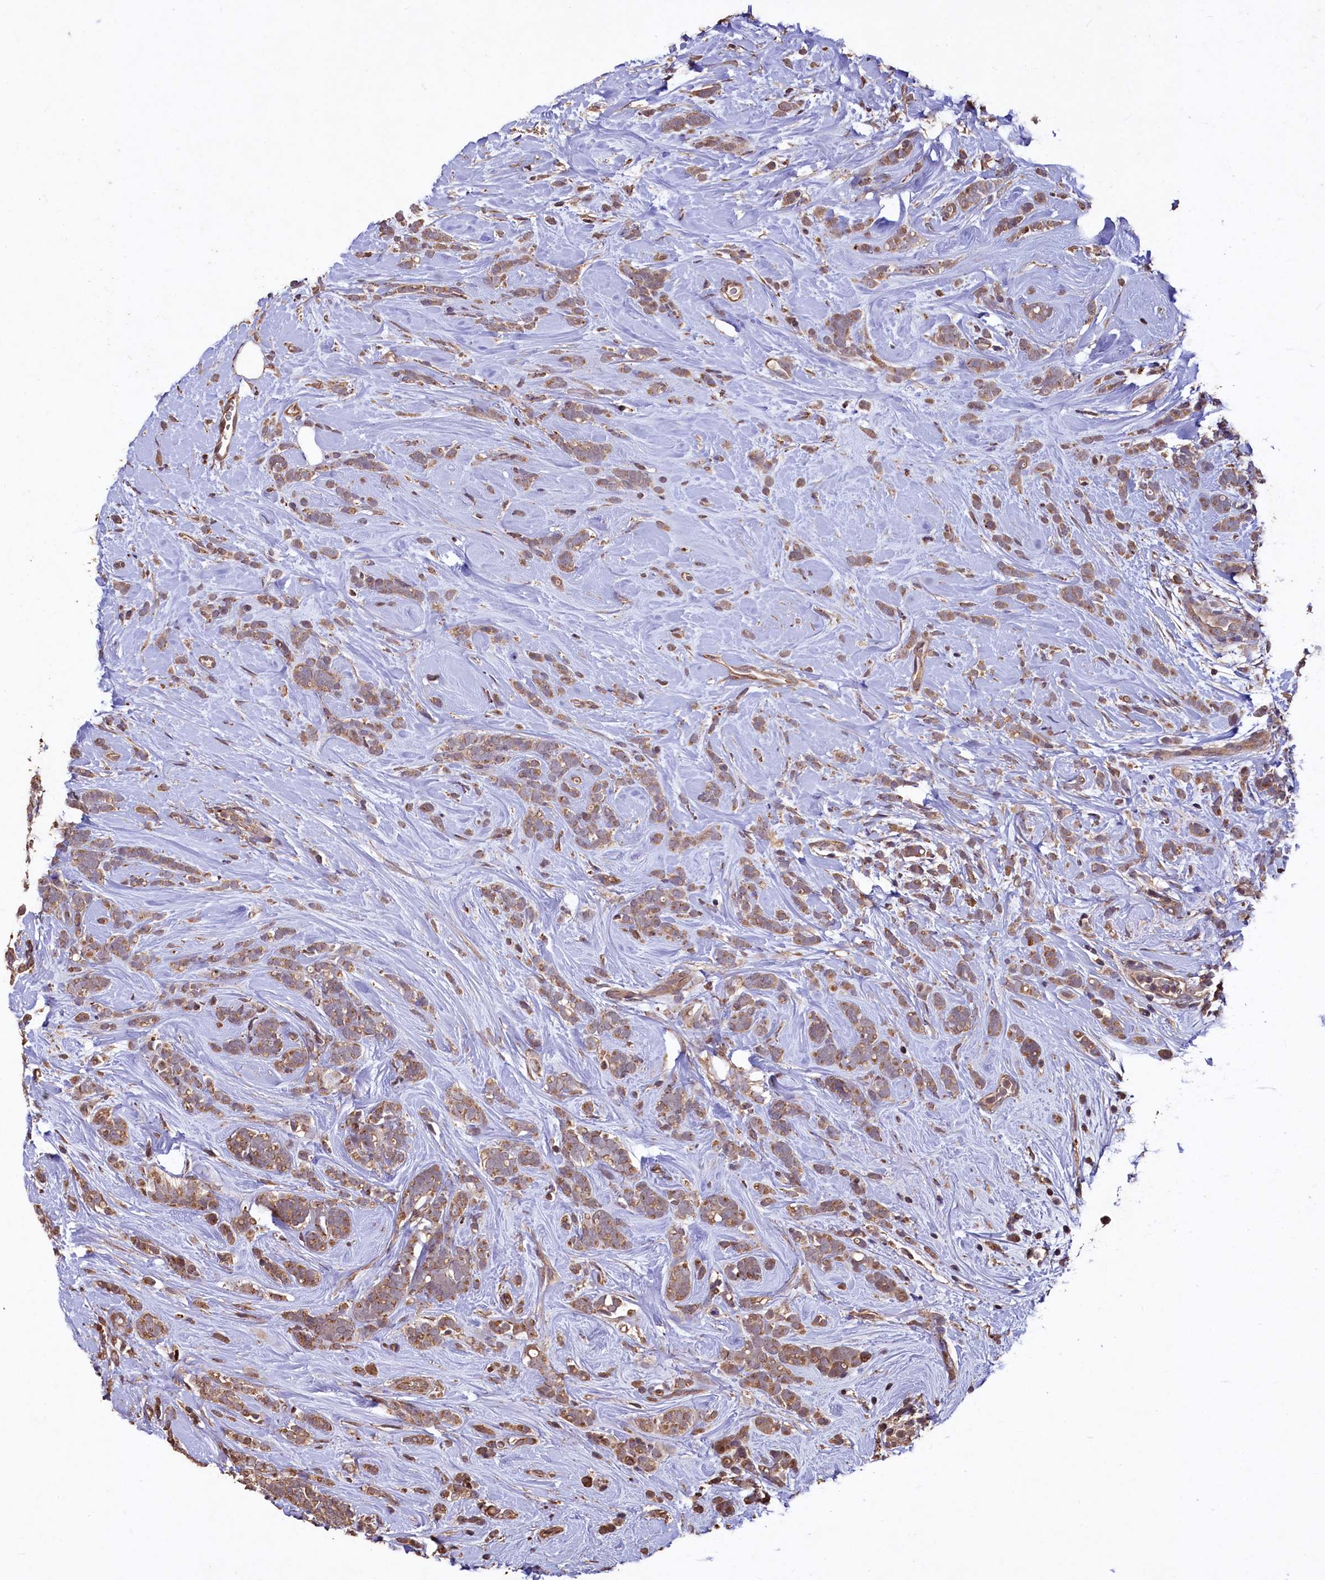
{"staining": {"intensity": "moderate", "quantity": ">75%", "location": "cytoplasmic/membranous"}, "tissue": "breast cancer", "cell_type": "Tumor cells", "image_type": "cancer", "snomed": [{"axis": "morphology", "description": "Lobular carcinoma"}, {"axis": "topography", "description": "Breast"}], "caption": "Immunohistochemistry (IHC) image of neoplastic tissue: lobular carcinoma (breast) stained using immunohistochemistry reveals medium levels of moderate protein expression localized specifically in the cytoplasmic/membranous of tumor cells, appearing as a cytoplasmic/membranous brown color.", "gene": "TMEM98", "patient": {"sex": "female", "age": 58}}